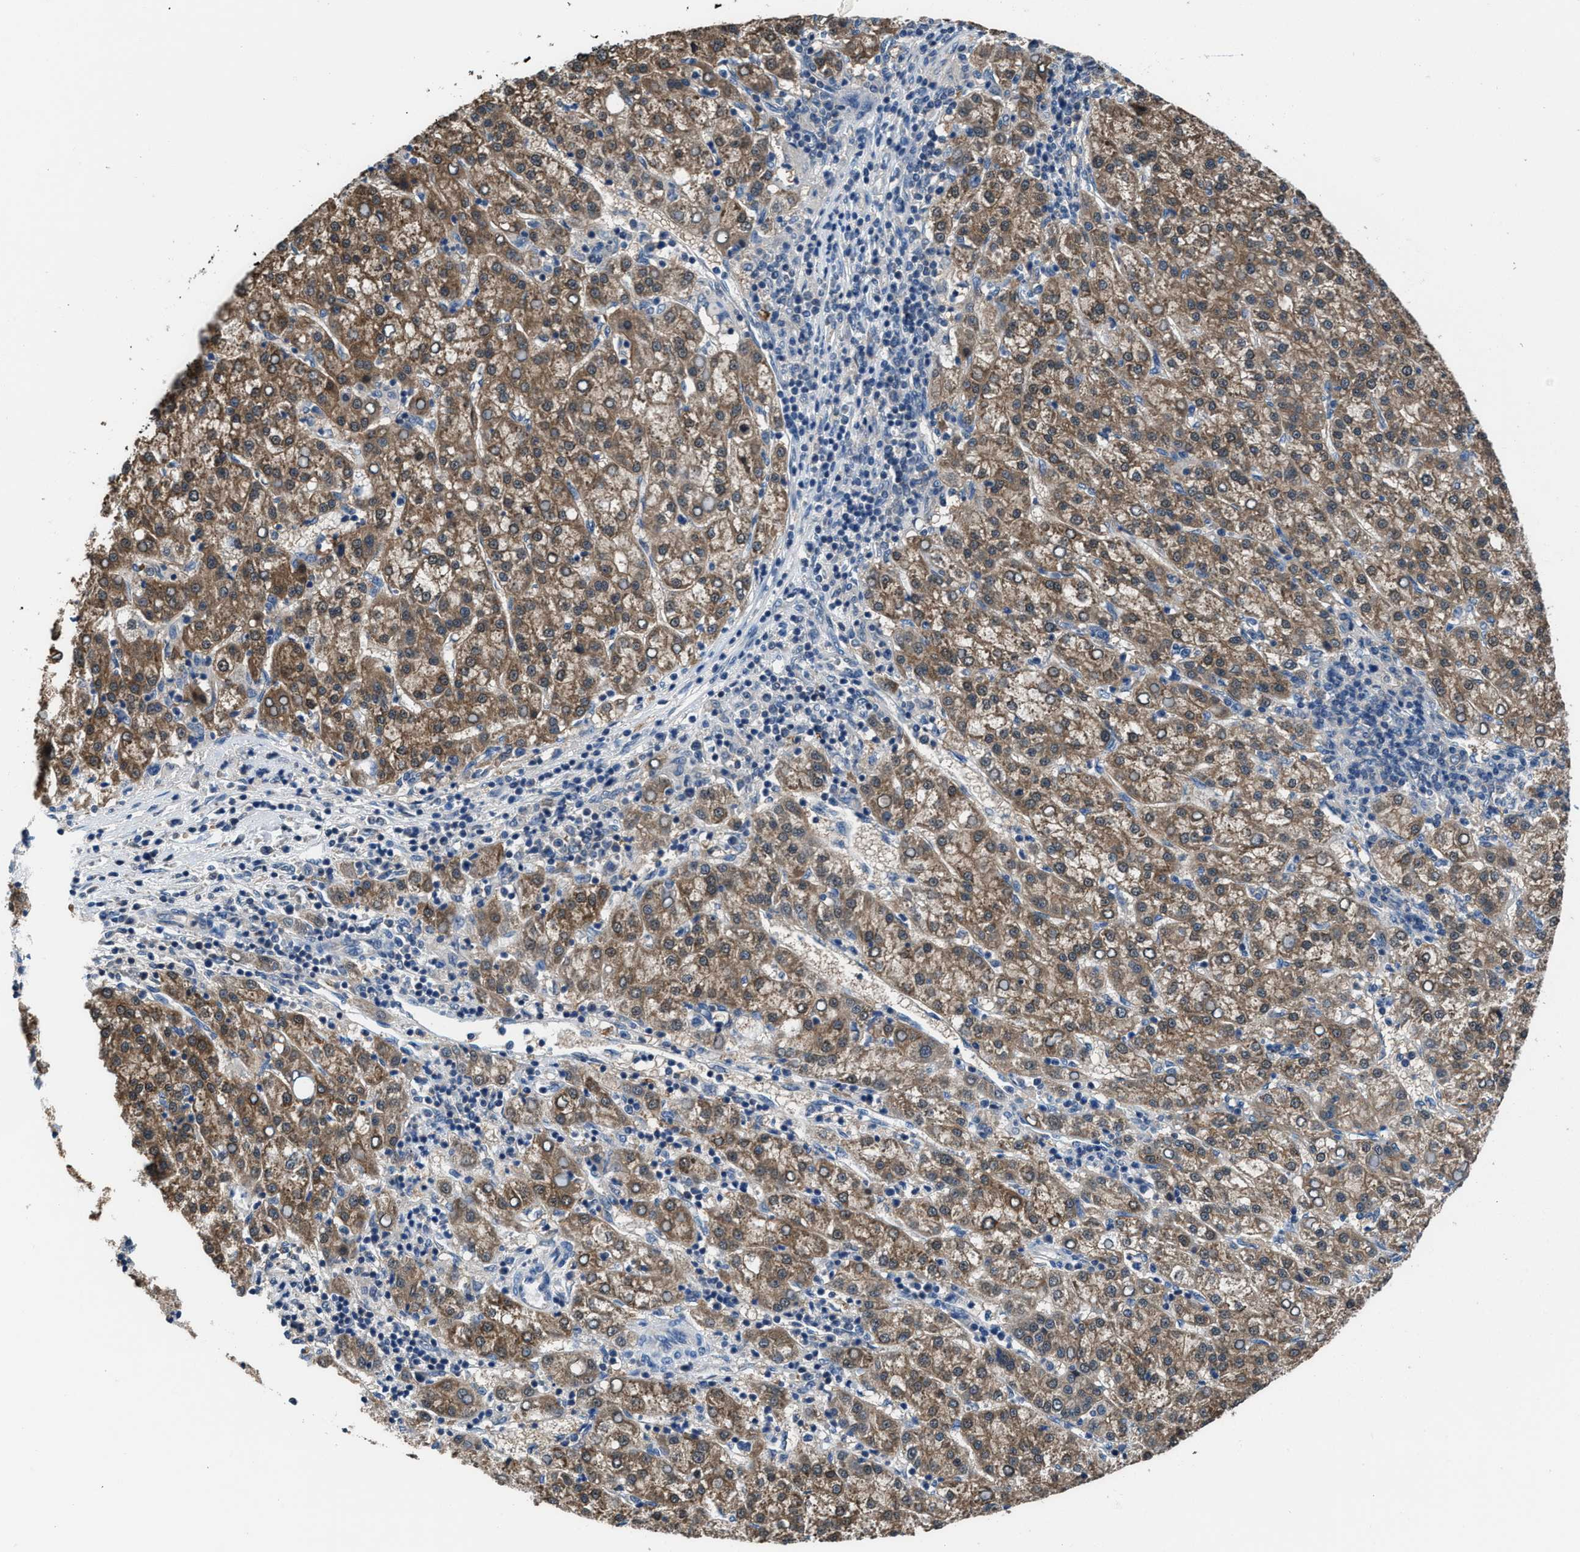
{"staining": {"intensity": "moderate", "quantity": ">75%", "location": "cytoplasmic/membranous"}, "tissue": "liver cancer", "cell_type": "Tumor cells", "image_type": "cancer", "snomed": [{"axis": "morphology", "description": "Carcinoma, Hepatocellular, NOS"}, {"axis": "topography", "description": "Liver"}], "caption": "DAB (3,3'-diaminobenzidine) immunohistochemical staining of hepatocellular carcinoma (liver) shows moderate cytoplasmic/membranous protein expression in about >75% of tumor cells.", "gene": "NUDT5", "patient": {"sex": "female", "age": 58}}